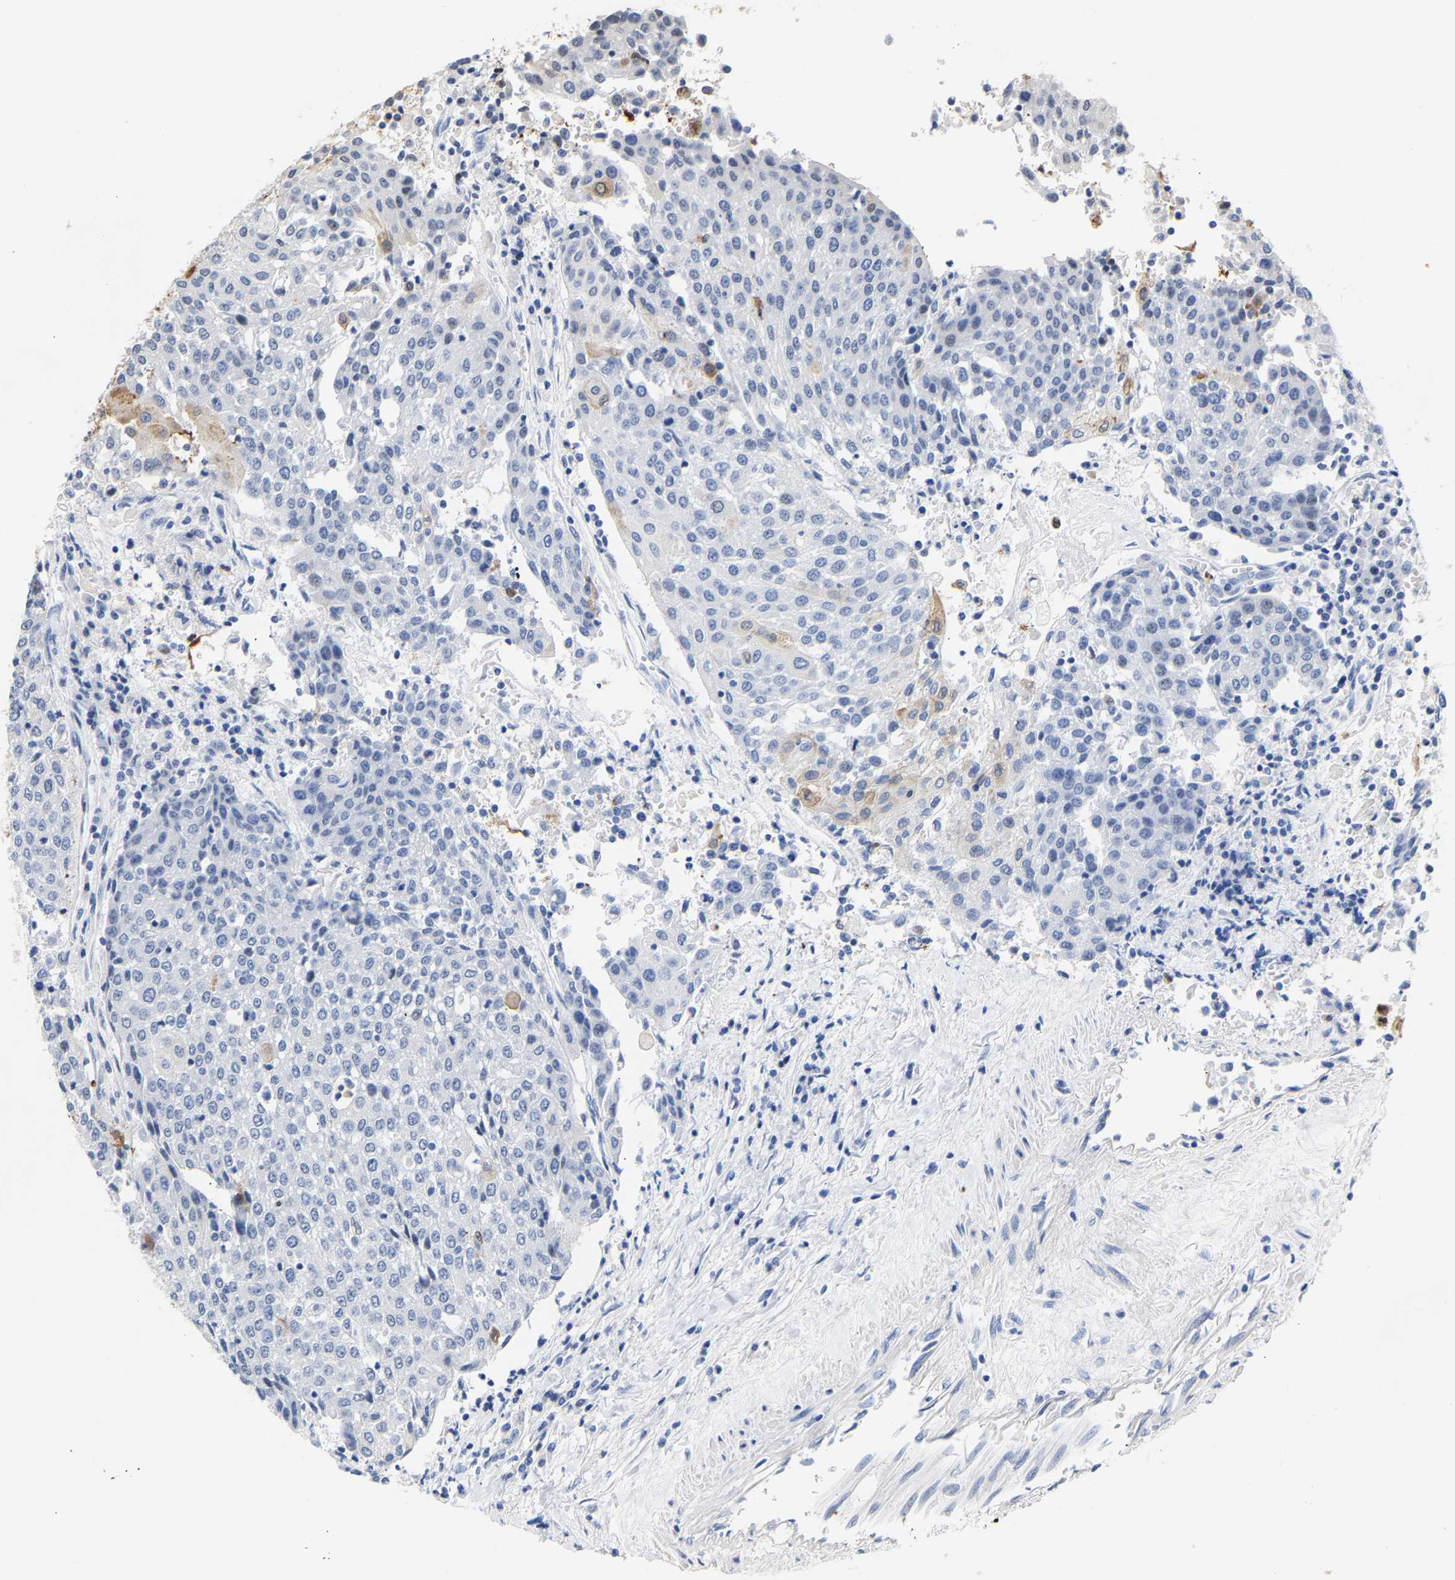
{"staining": {"intensity": "negative", "quantity": "none", "location": "none"}, "tissue": "urothelial cancer", "cell_type": "Tumor cells", "image_type": "cancer", "snomed": [{"axis": "morphology", "description": "Urothelial carcinoma, High grade"}, {"axis": "topography", "description": "Urinary bladder"}], "caption": "The histopathology image shows no staining of tumor cells in high-grade urothelial carcinoma.", "gene": "TDRD7", "patient": {"sex": "female", "age": 85}}